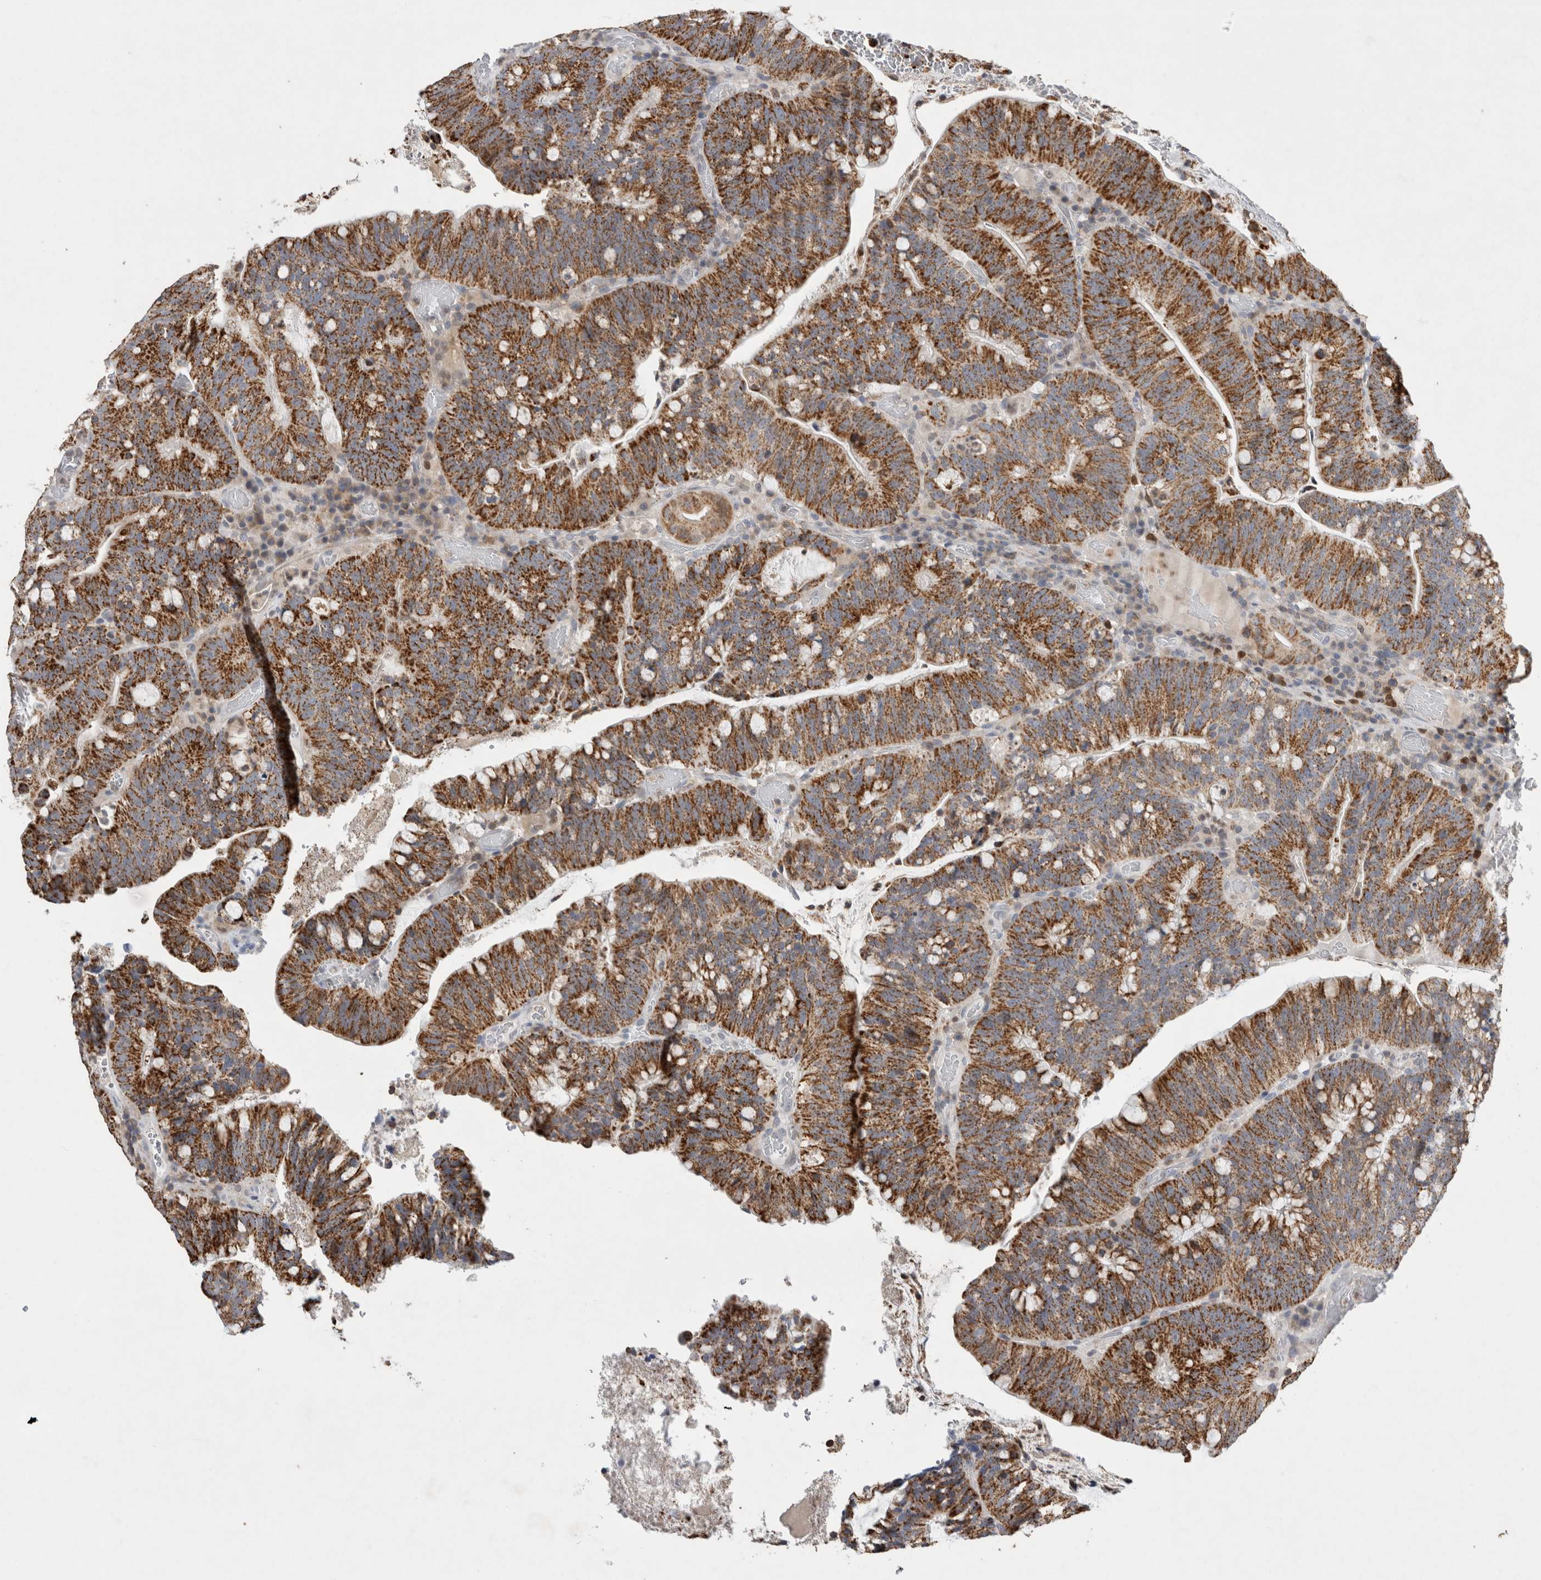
{"staining": {"intensity": "strong", "quantity": ">75%", "location": "cytoplasmic/membranous"}, "tissue": "colorectal cancer", "cell_type": "Tumor cells", "image_type": "cancer", "snomed": [{"axis": "morphology", "description": "Adenocarcinoma, NOS"}, {"axis": "topography", "description": "Colon"}], "caption": "This image shows IHC staining of human colorectal cancer (adenocarcinoma), with high strong cytoplasmic/membranous expression in about >75% of tumor cells.", "gene": "AGMAT", "patient": {"sex": "female", "age": 66}}